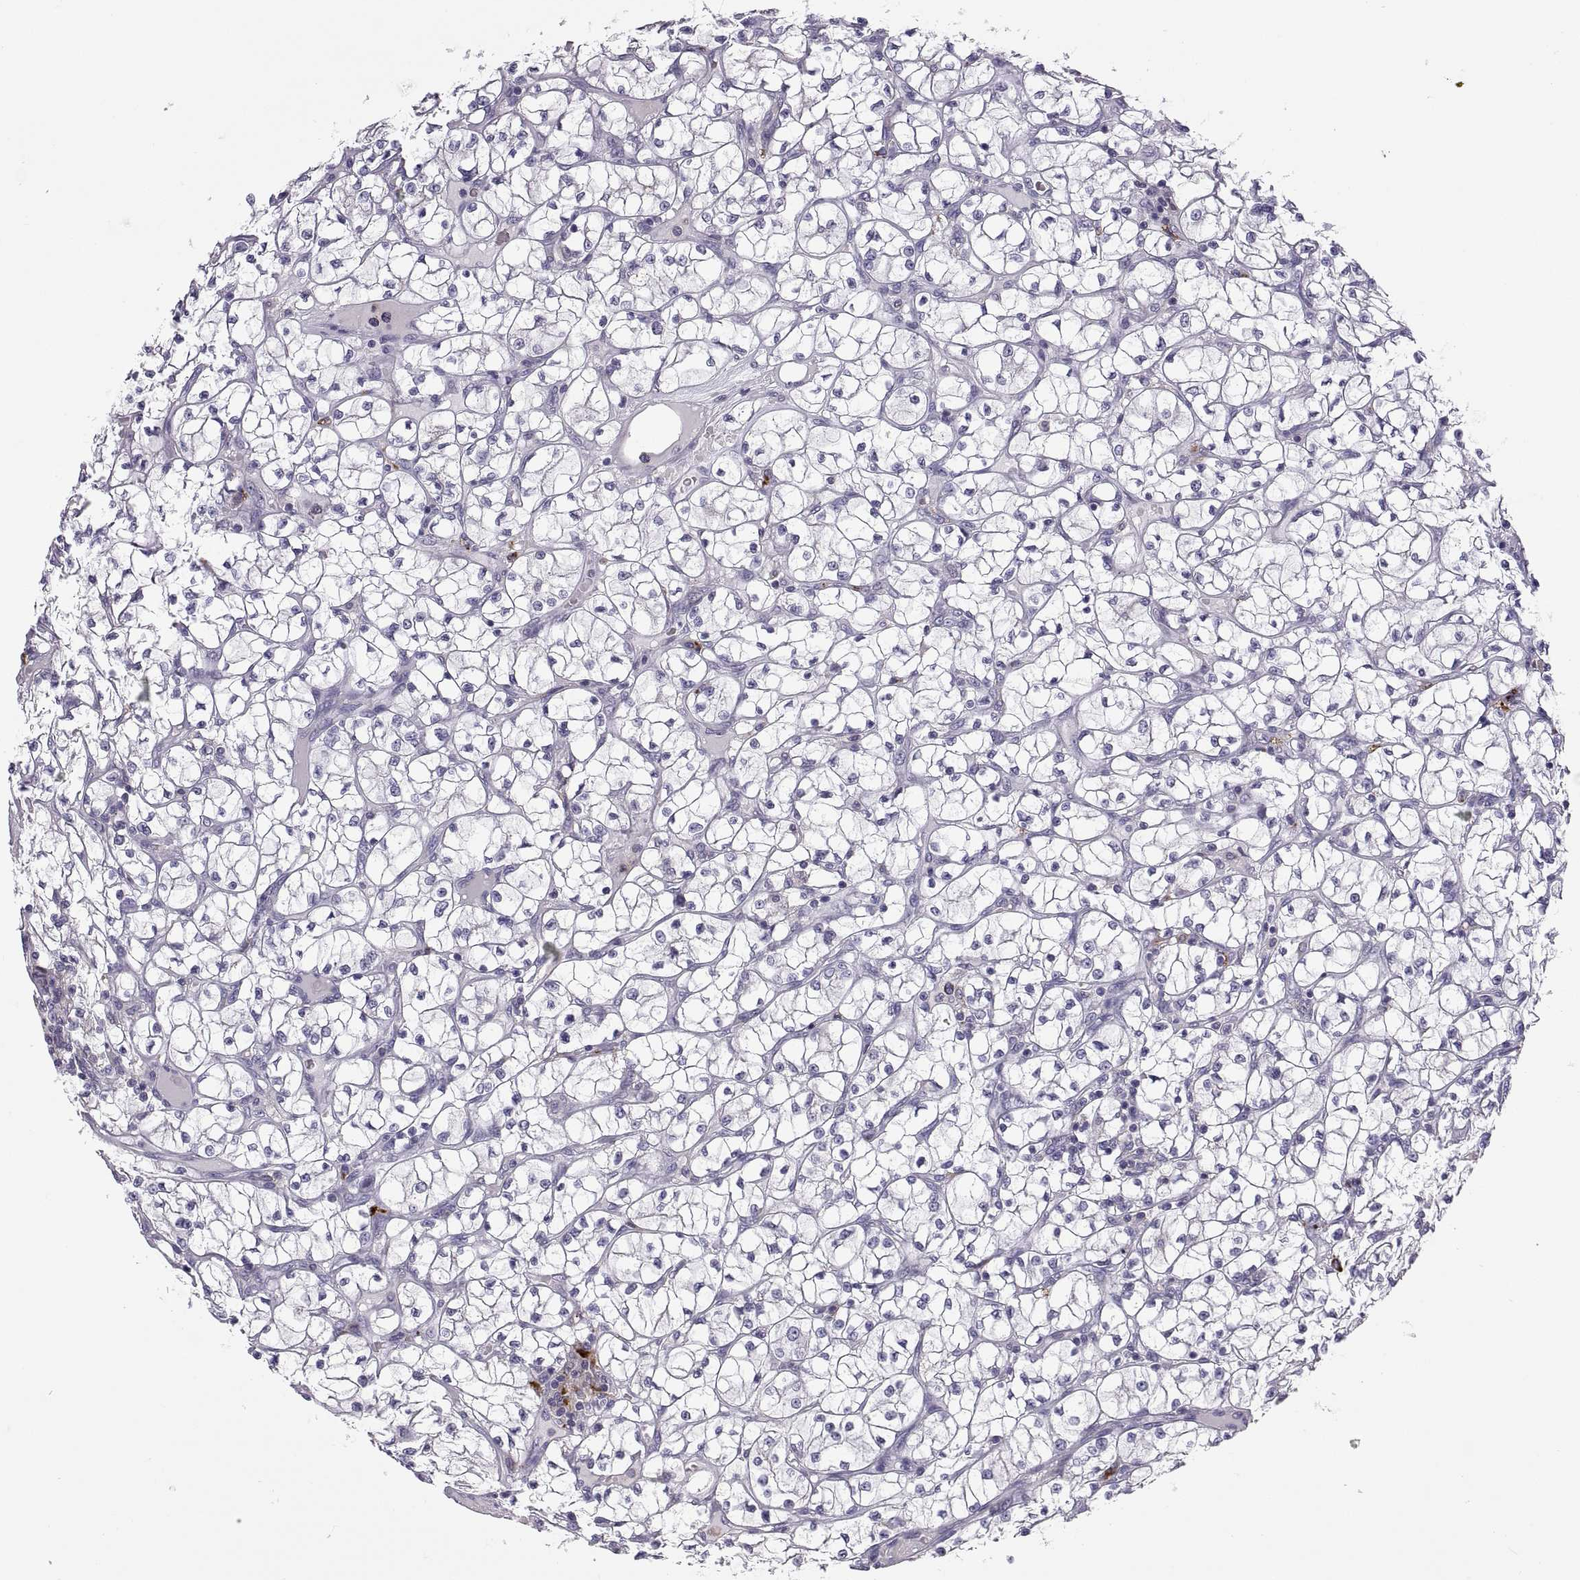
{"staining": {"intensity": "negative", "quantity": "none", "location": "none"}, "tissue": "renal cancer", "cell_type": "Tumor cells", "image_type": "cancer", "snomed": [{"axis": "morphology", "description": "Adenocarcinoma, NOS"}, {"axis": "topography", "description": "Kidney"}], "caption": "Adenocarcinoma (renal) was stained to show a protein in brown. There is no significant expression in tumor cells.", "gene": "RGS19", "patient": {"sex": "female", "age": 64}}